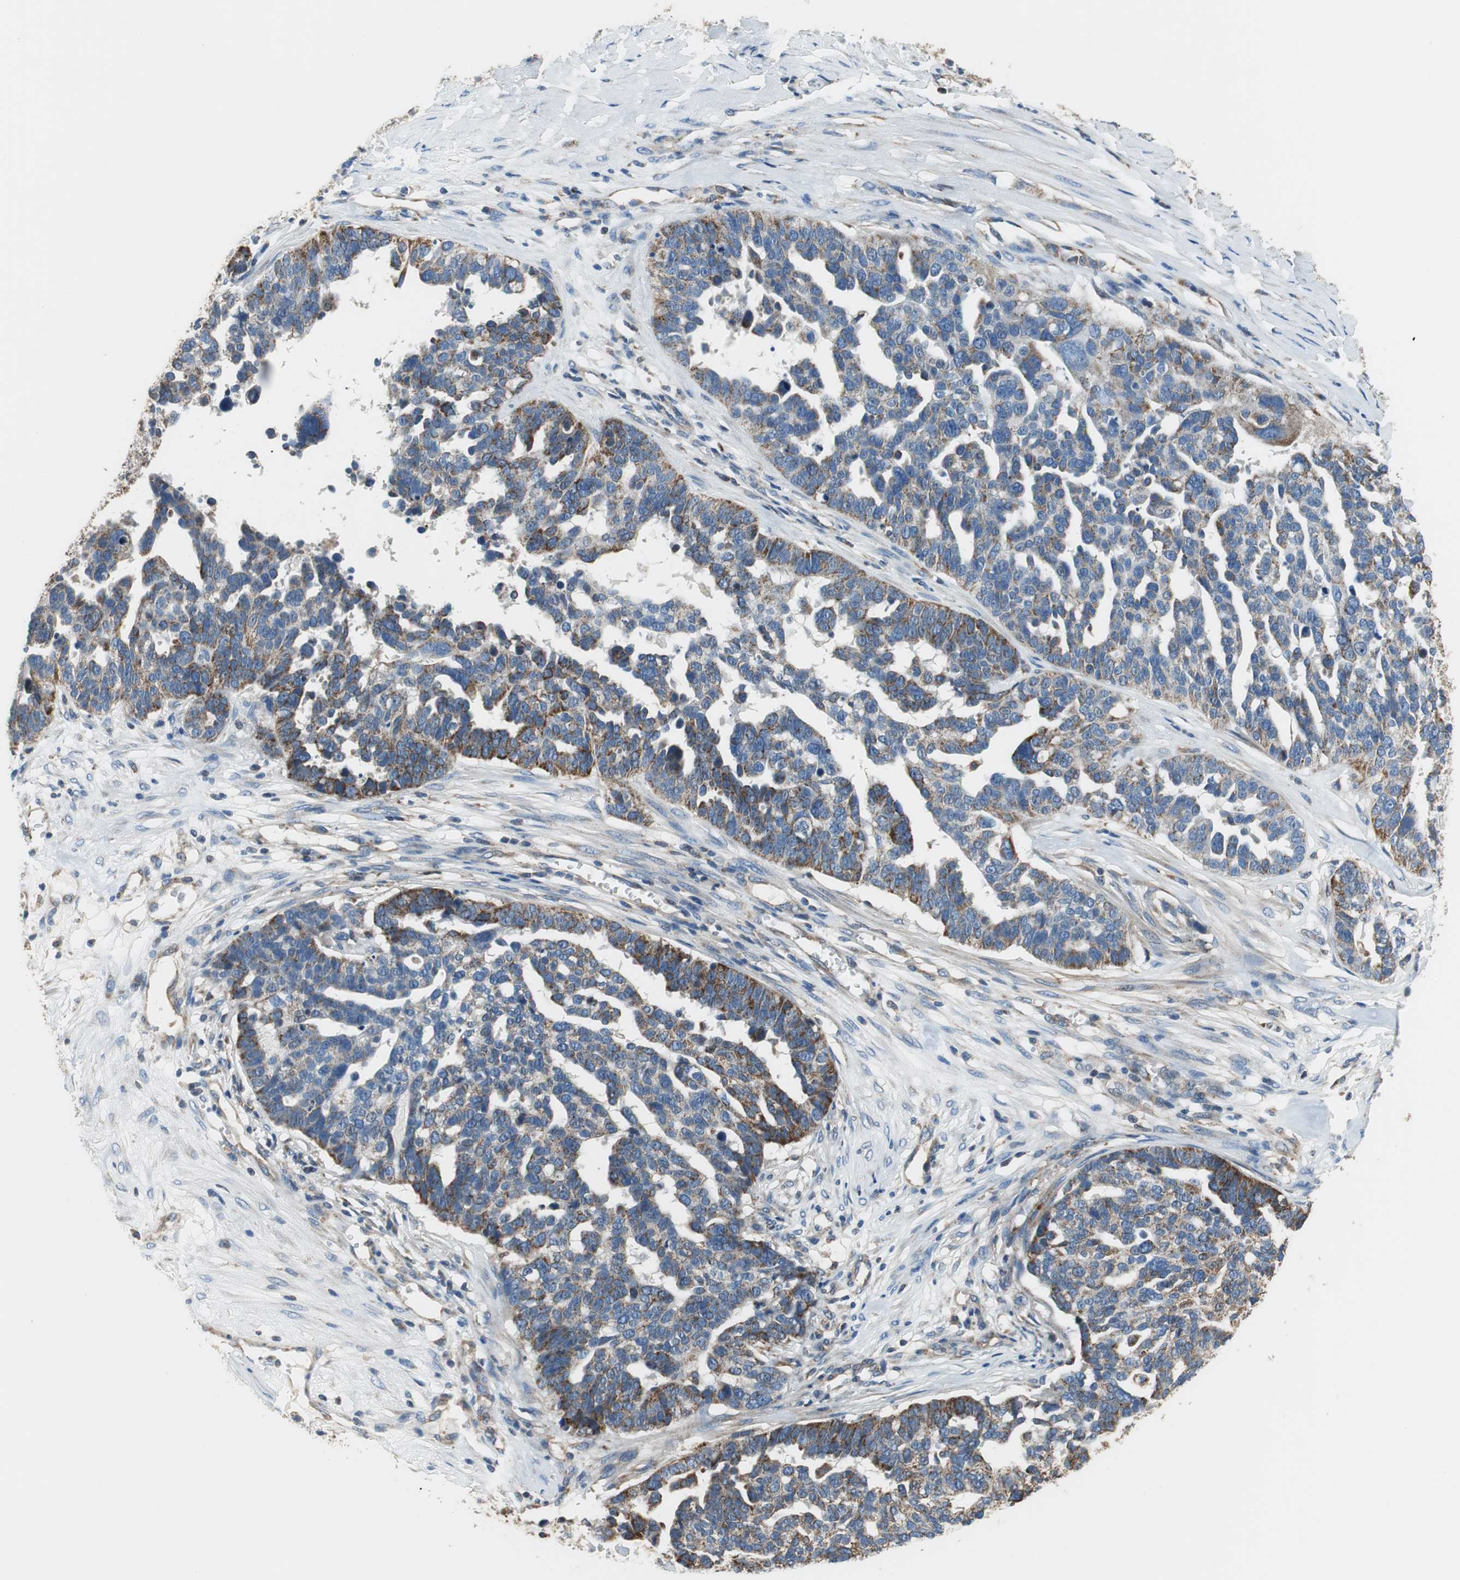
{"staining": {"intensity": "strong", "quantity": "25%-75%", "location": "cytoplasmic/membranous"}, "tissue": "ovarian cancer", "cell_type": "Tumor cells", "image_type": "cancer", "snomed": [{"axis": "morphology", "description": "Cystadenocarcinoma, serous, NOS"}, {"axis": "topography", "description": "Ovary"}], "caption": "Immunohistochemical staining of human ovarian cancer demonstrates high levels of strong cytoplasmic/membranous staining in approximately 25%-75% of tumor cells. The staining was performed using DAB (3,3'-diaminobenzidine) to visualize the protein expression in brown, while the nuclei were stained in blue with hematoxylin (Magnification: 20x).", "gene": "GSTK1", "patient": {"sex": "female", "age": 59}}